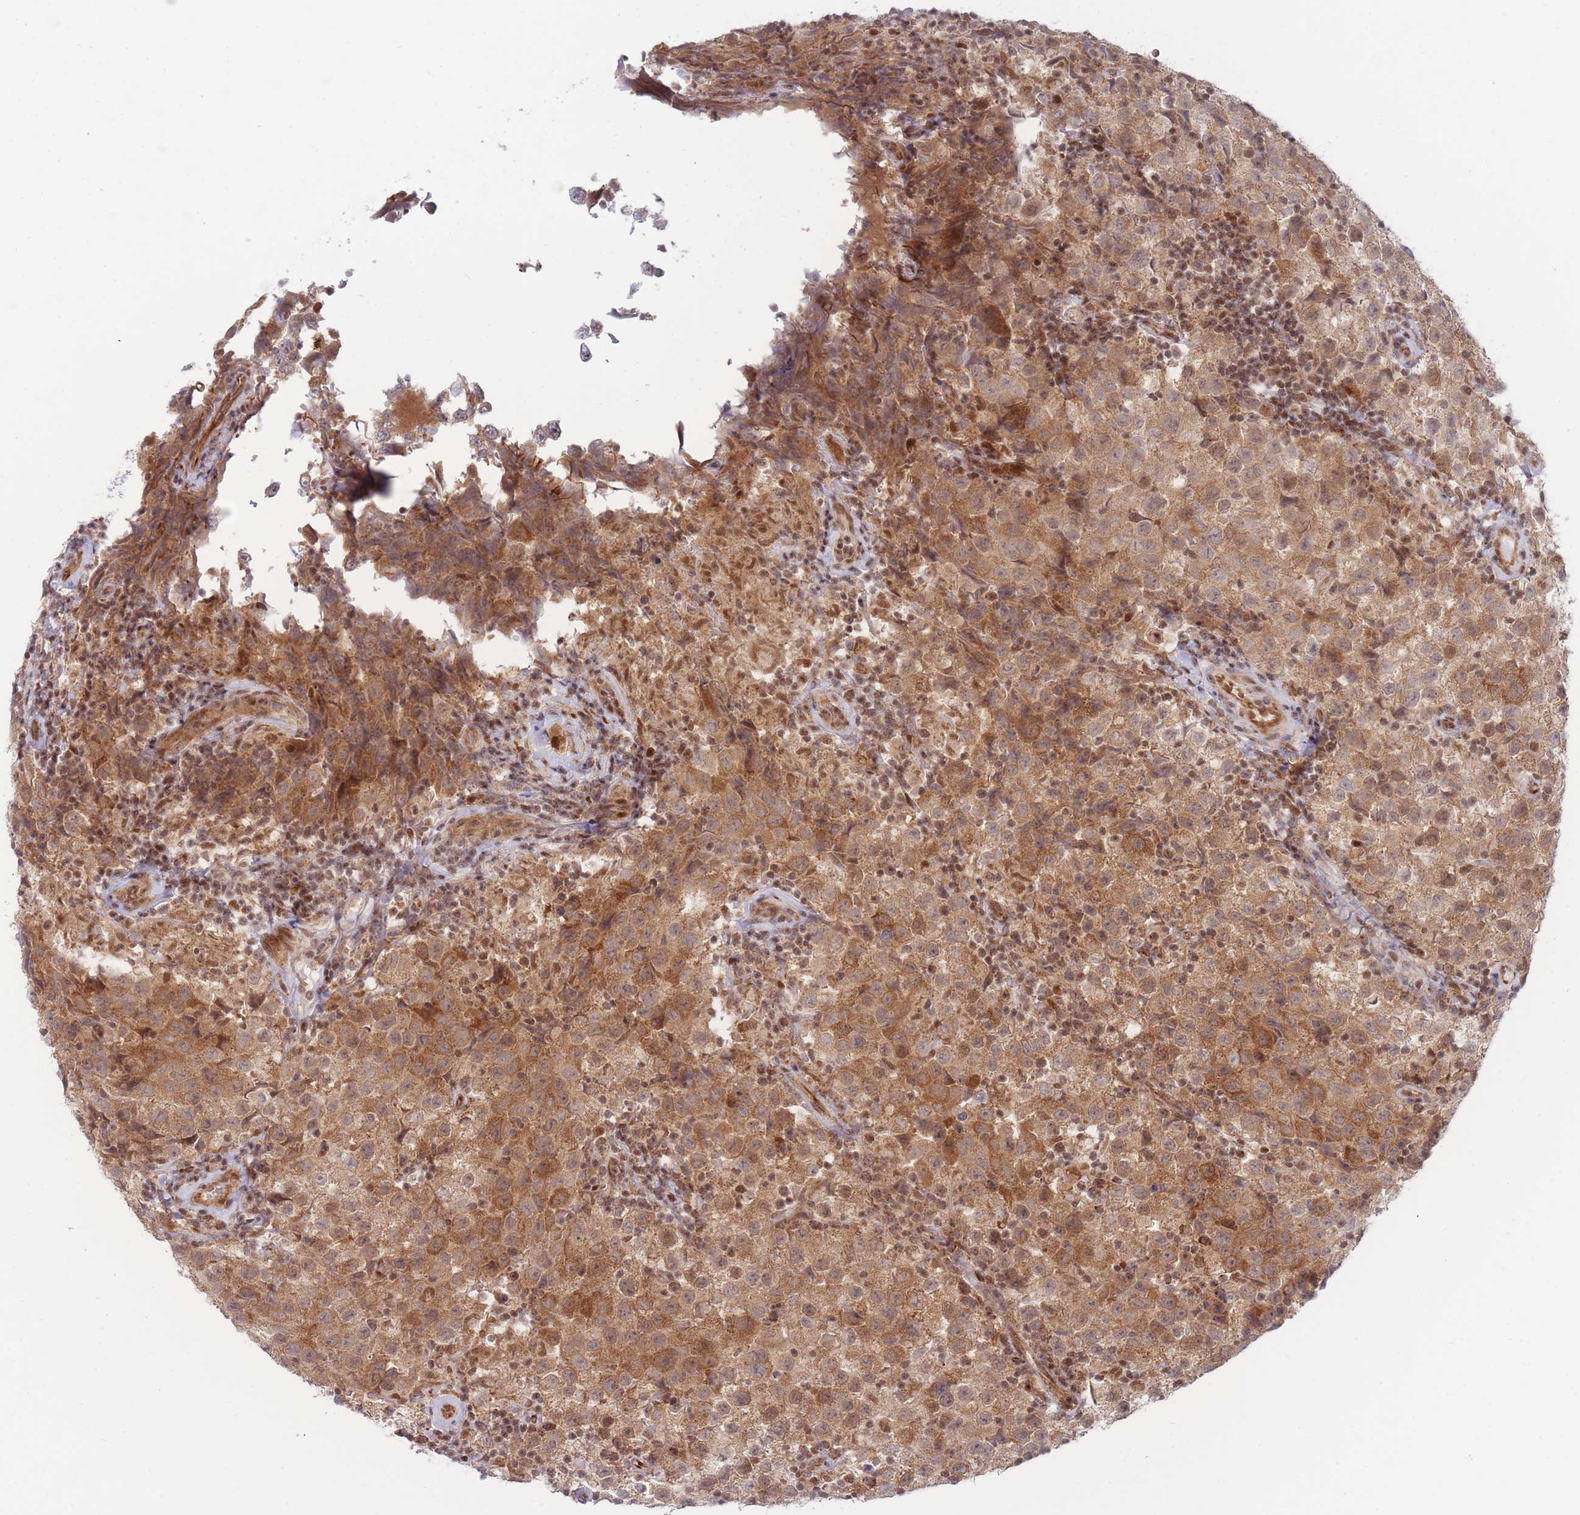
{"staining": {"intensity": "moderate", "quantity": ">75%", "location": "cytoplasmic/membranous,nuclear"}, "tissue": "testis cancer", "cell_type": "Tumor cells", "image_type": "cancer", "snomed": [{"axis": "morphology", "description": "Seminoma, NOS"}, {"axis": "morphology", "description": "Carcinoma, Embryonal, NOS"}, {"axis": "topography", "description": "Testis"}], "caption": "An immunohistochemistry photomicrograph of tumor tissue is shown. Protein staining in brown labels moderate cytoplasmic/membranous and nuclear positivity in testis cancer (embryonal carcinoma) within tumor cells.", "gene": "BOD1L1", "patient": {"sex": "male", "age": 41}}